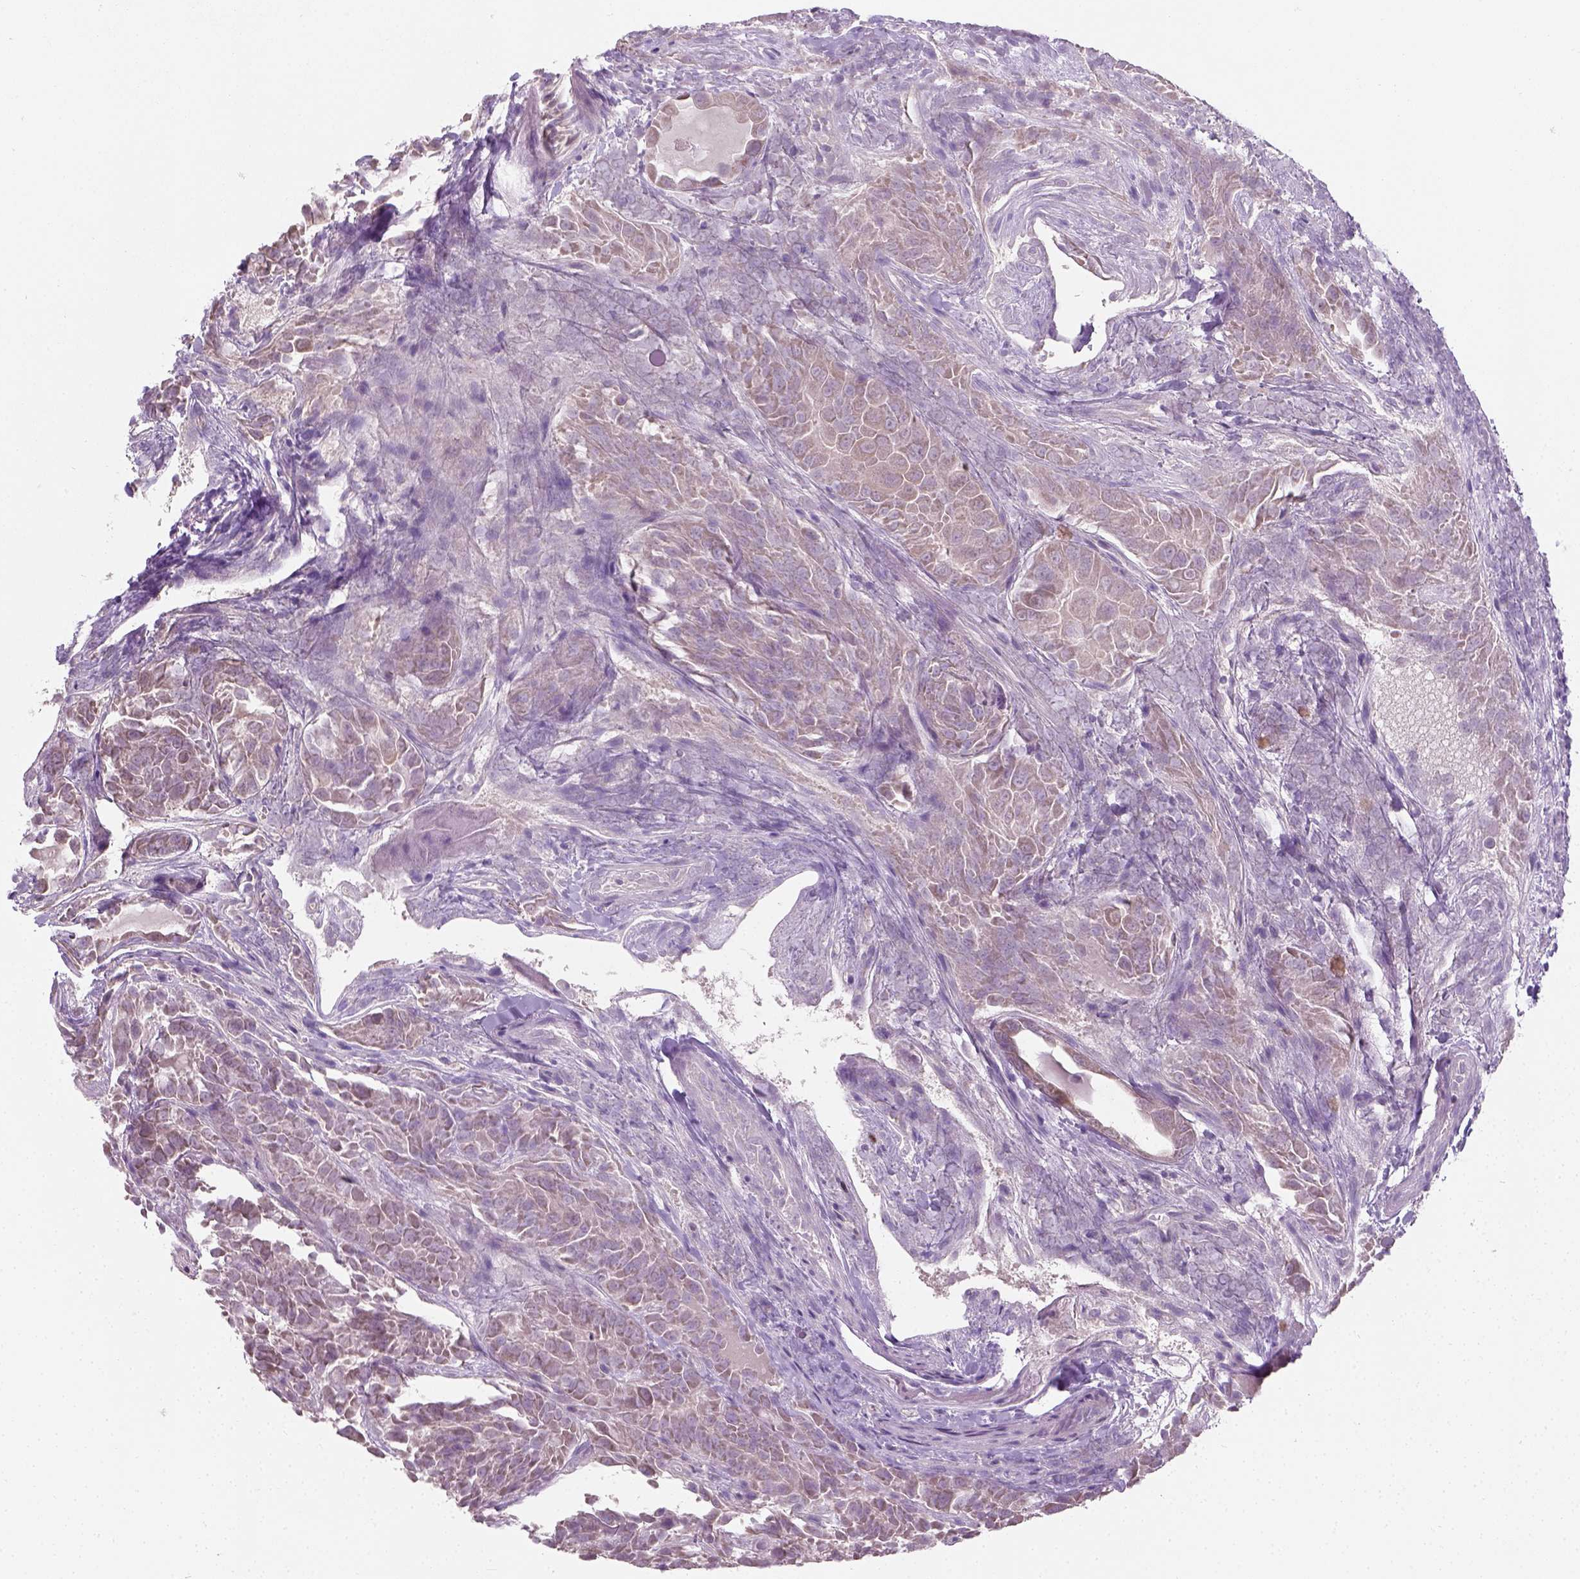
{"staining": {"intensity": "negative", "quantity": "none", "location": "none"}, "tissue": "thyroid cancer", "cell_type": "Tumor cells", "image_type": "cancer", "snomed": [{"axis": "morphology", "description": "Papillary adenocarcinoma, NOS"}, {"axis": "topography", "description": "Thyroid gland"}], "caption": "An image of papillary adenocarcinoma (thyroid) stained for a protein demonstrates no brown staining in tumor cells. The staining was performed using DAB to visualize the protein expression in brown, while the nuclei were stained in blue with hematoxylin (Magnification: 20x).", "gene": "C1orf112", "patient": {"sex": "female", "age": 37}}